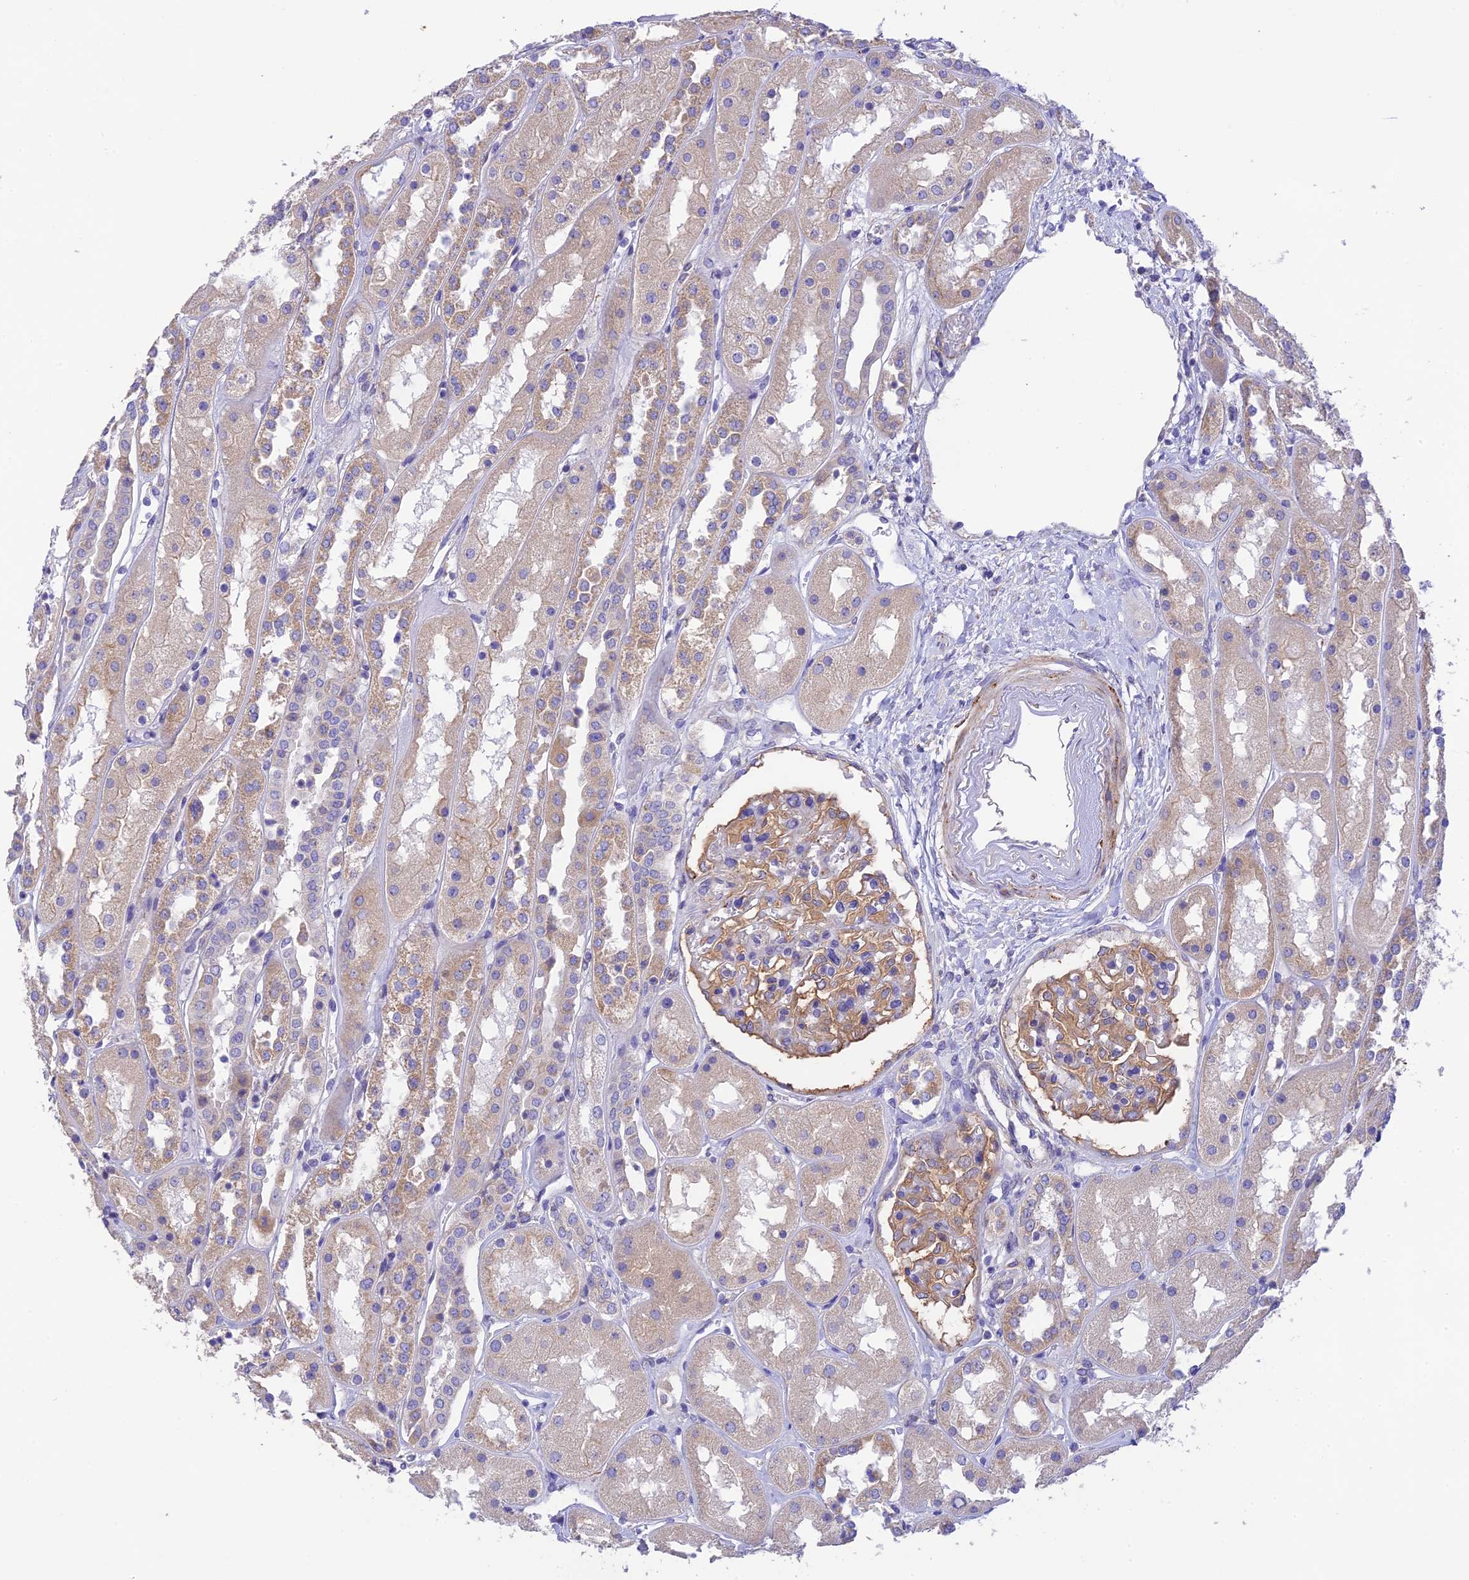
{"staining": {"intensity": "weak", "quantity": "<25%", "location": "cytoplasmic/membranous"}, "tissue": "kidney", "cell_type": "Cells in glomeruli", "image_type": "normal", "snomed": [{"axis": "morphology", "description": "Normal tissue, NOS"}, {"axis": "topography", "description": "Kidney"}], "caption": "Photomicrograph shows no protein staining in cells in glomeruli of benign kidney.", "gene": "HSD17B2", "patient": {"sex": "male", "age": 70}}